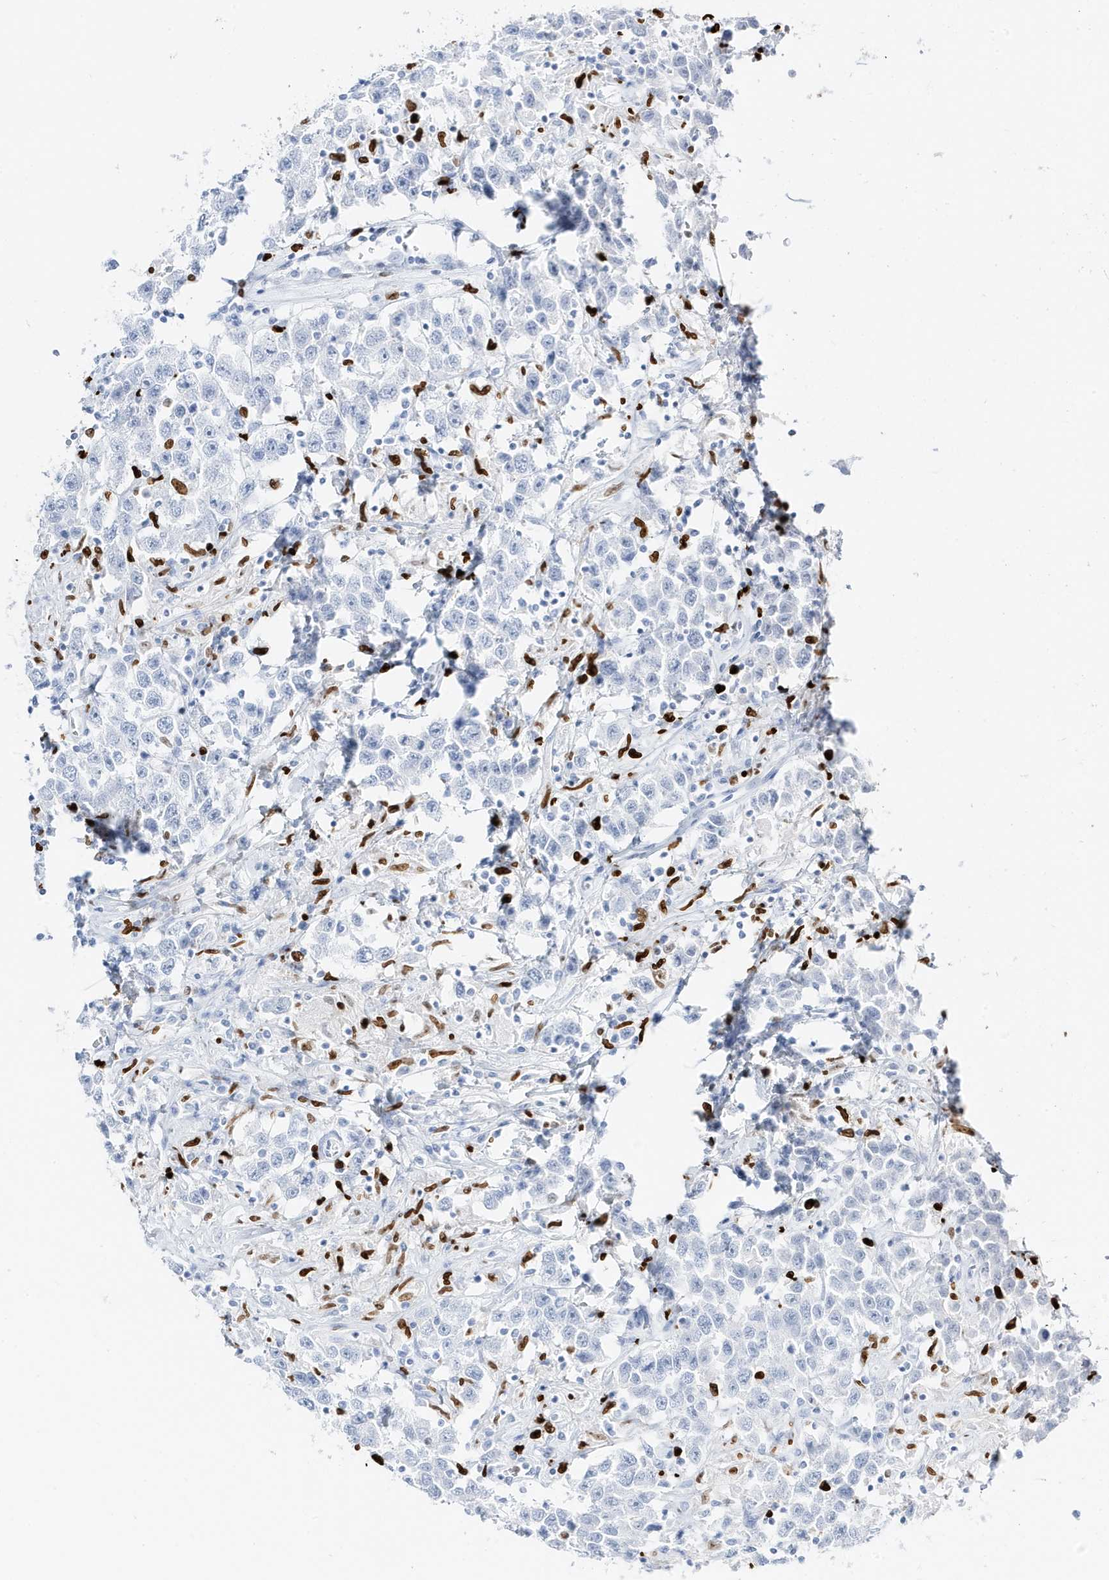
{"staining": {"intensity": "negative", "quantity": "none", "location": "none"}, "tissue": "testis cancer", "cell_type": "Tumor cells", "image_type": "cancer", "snomed": [{"axis": "morphology", "description": "Seminoma, NOS"}, {"axis": "topography", "description": "Testis"}], "caption": "An image of human testis seminoma is negative for staining in tumor cells.", "gene": "MNDA", "patient": {"sex": "male", "age": 41}}